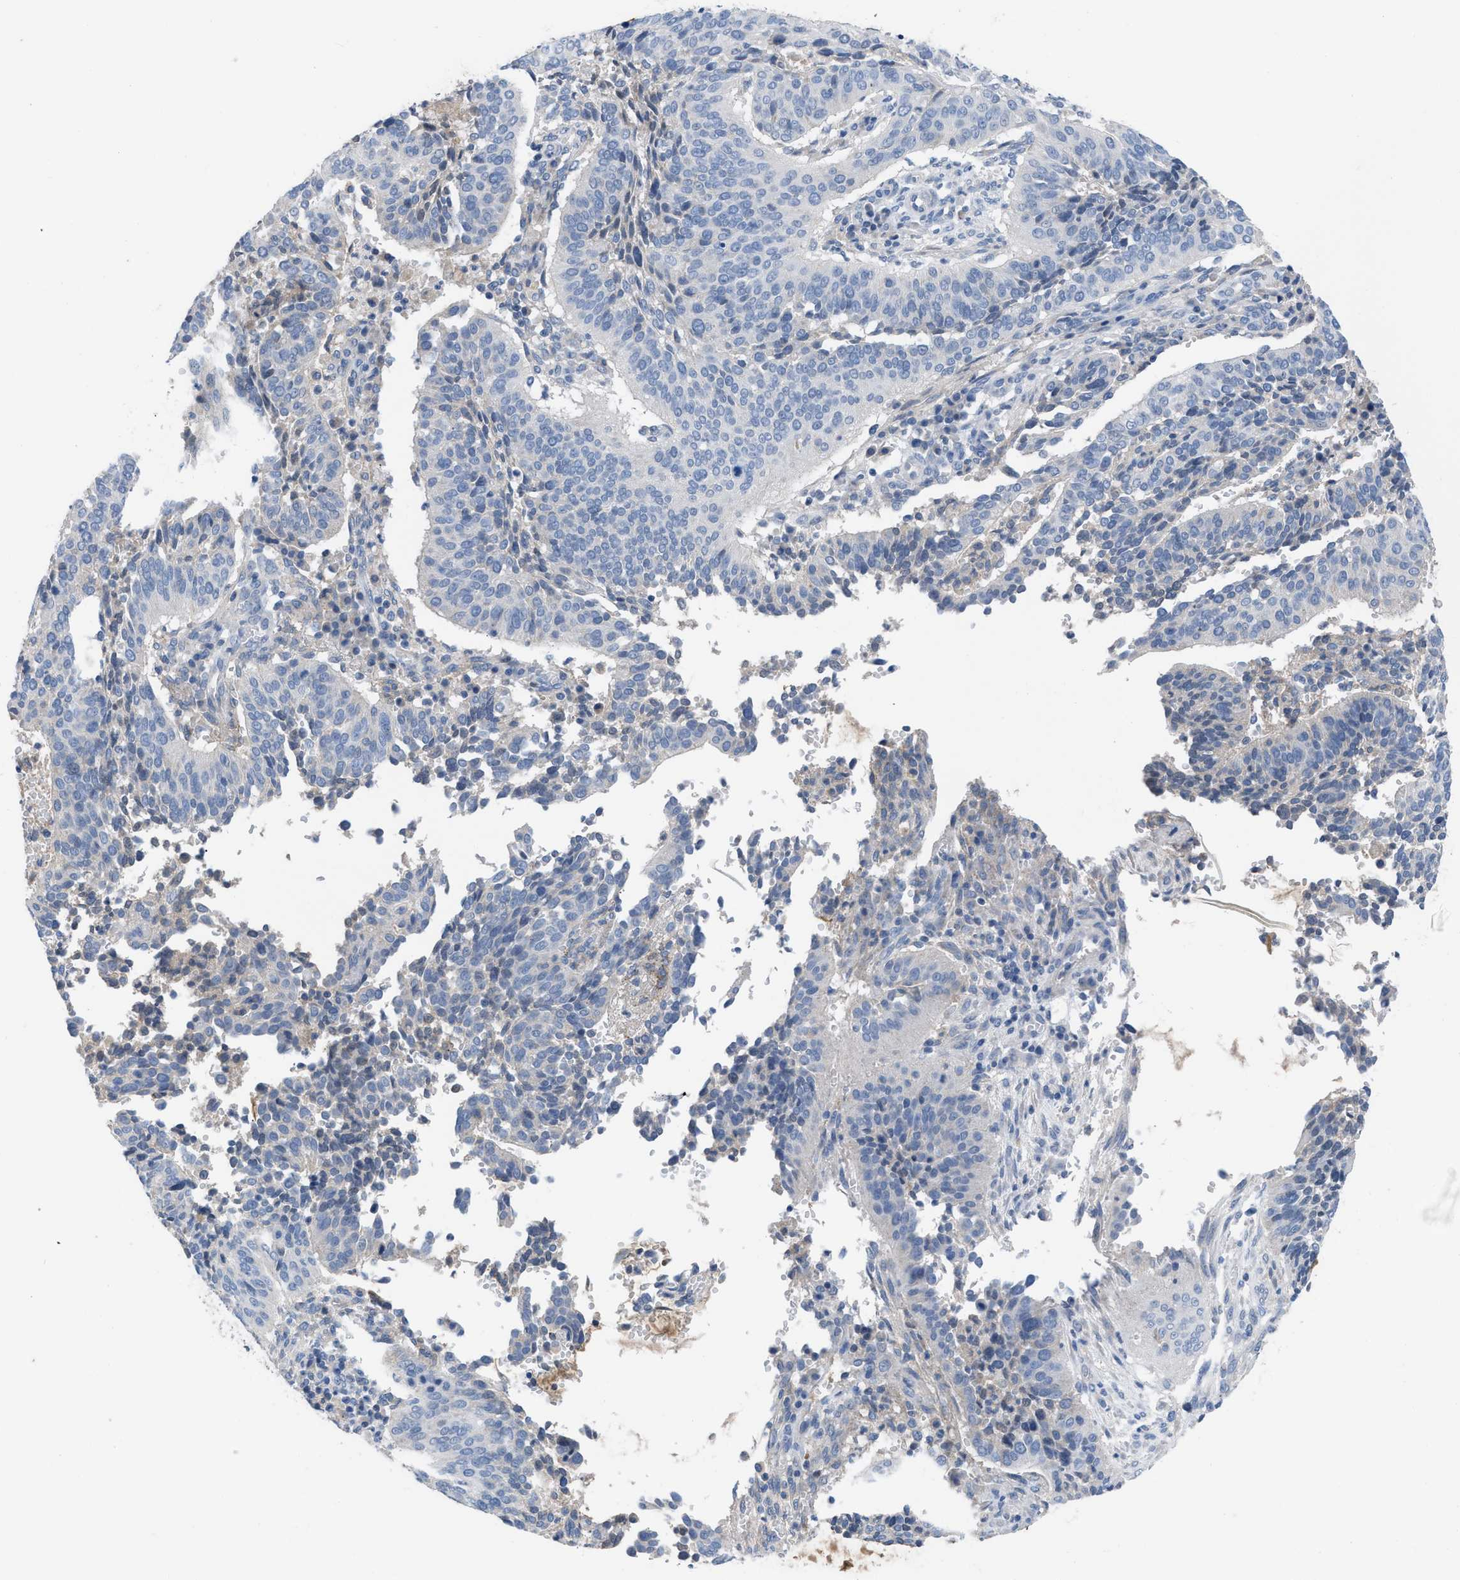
{"staining": {"intensity": "negative", "quantity": "none", "location": "none"}, "tissue": "cervical cancer", "cell_type": "Tumor cells", "image_type": "cancer", "snomed": [{"axis": "morphology", "description": "Normal tissue, NOS"}, {"axis": "morphology", "description": "Squamous cell carcinoma, NOS"}, {"axis": "topography", "description": "Cervix"}], "caption": "A high-resolution histopathology image shows IHC staining of cervical squamous cell carcinoma, which demonstrates no significant positivity in tumor cells.", "gene": "HPX", "patient": {"sex": "female", "age": 39}}